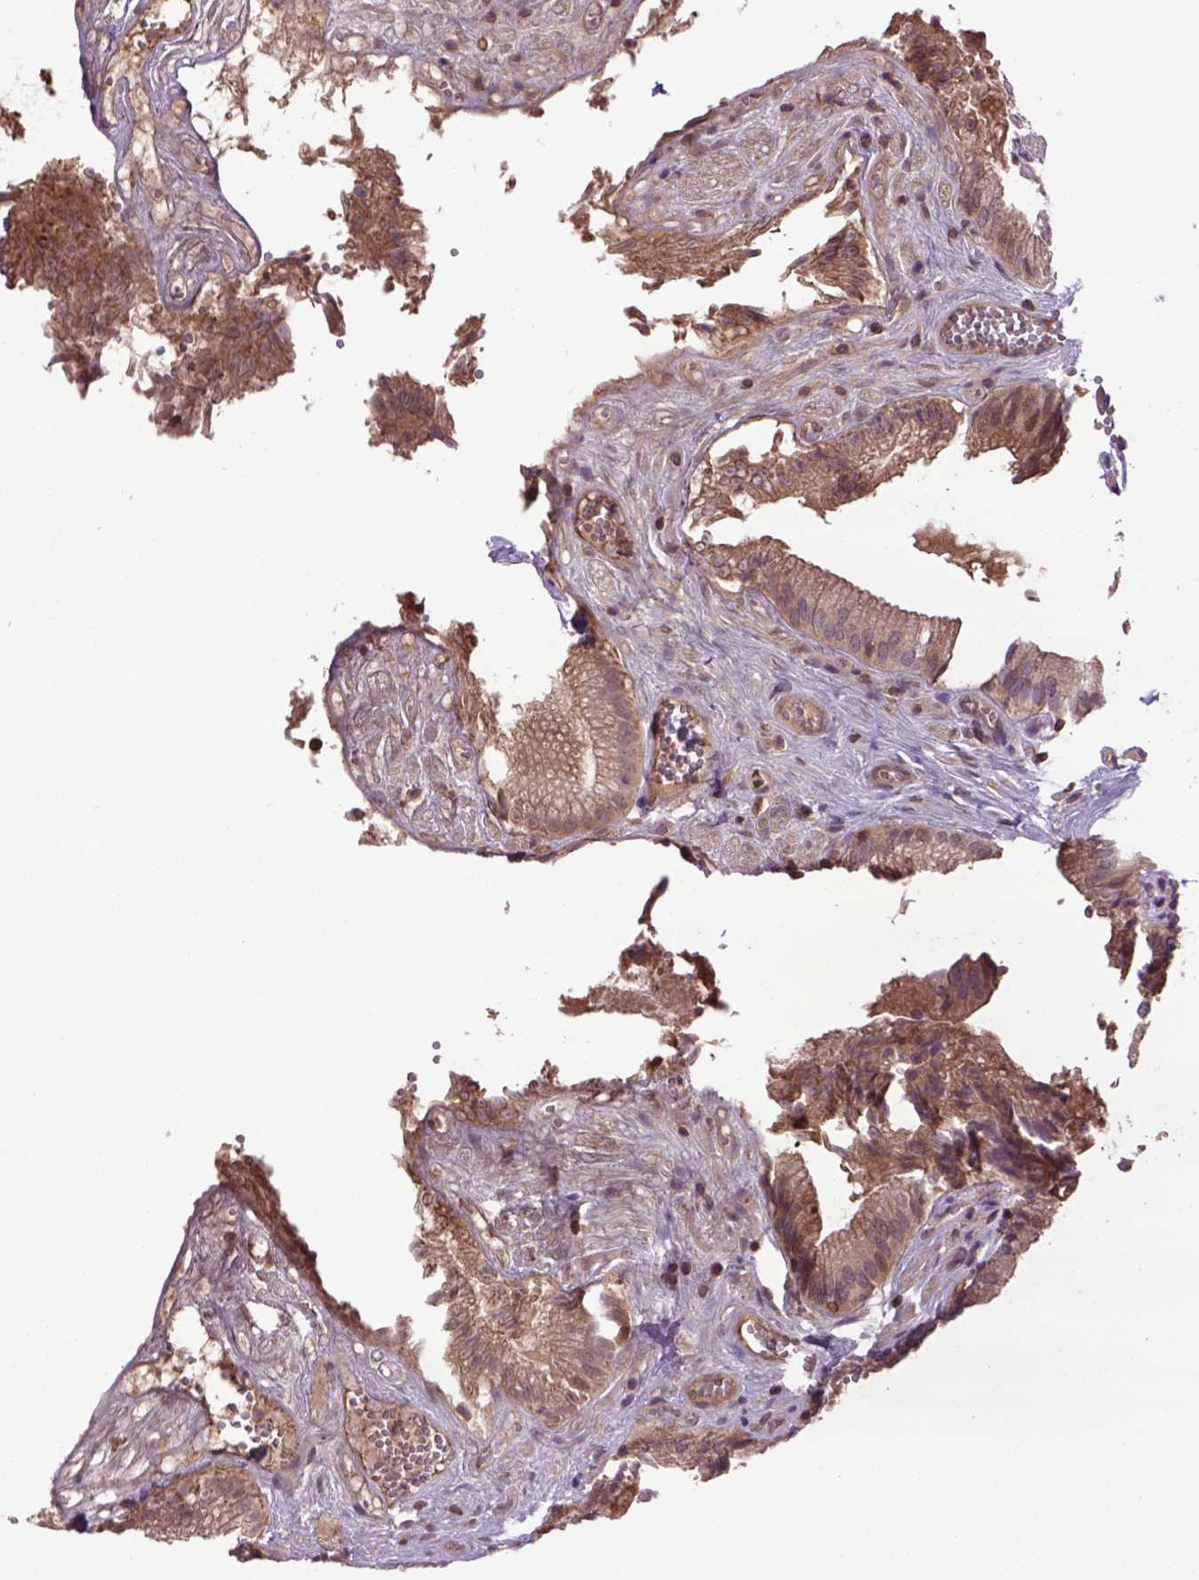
{"staining": {"intensity": "moderate", "quantity": ">75%", "location": "cytoplasmic/membranous"}, "tissue": "gallbladder", "cell_type": "Glandular cells", "image_type": "normal", "snomed": [{"axis": "morphology", "description": "Normal tissue, NOS"}, {"axis": "topography", "description": "Gallbladder"}, {"axis": "topography", "description": "Peripheral nerve tissue"}], "caption": "Immunohistochemical staining of unremarkable human gallbladder exhibits moderate cytoplasmic/membranous protein staining in about >75% of glandular cells.", "gene": "HSPBP1", "patient": {"sex": "male", "age": 17}}